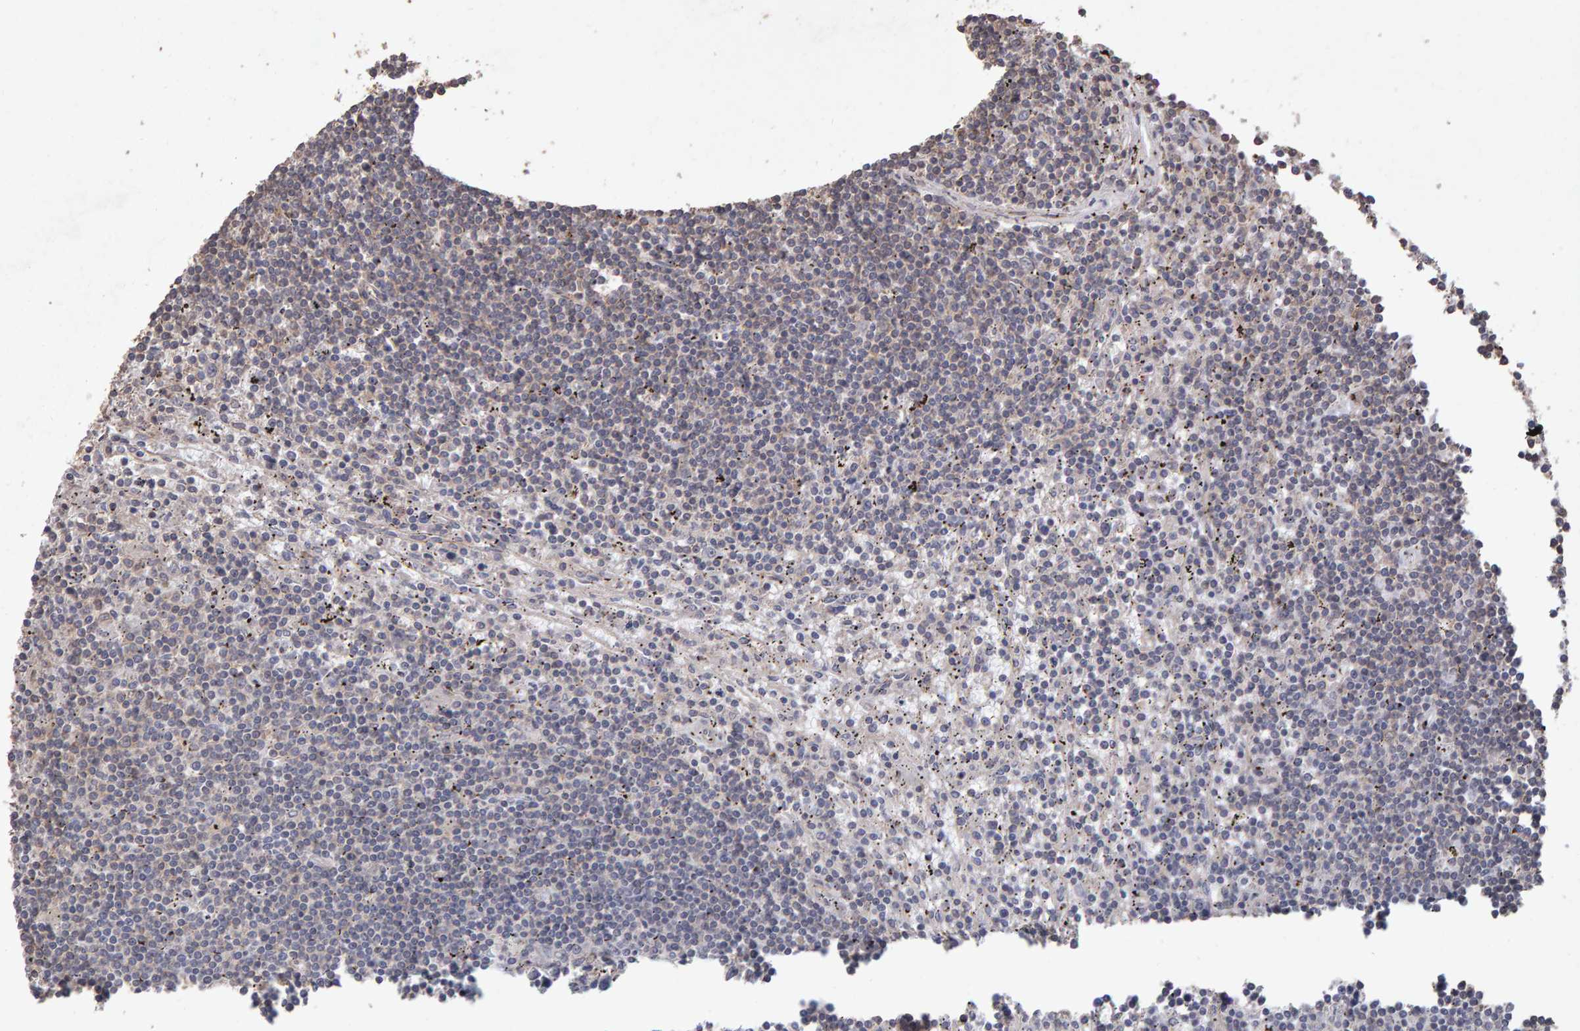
{"staining": {"intensity": "negative", "quantity": "none", "location": "none"}, "tissue": "lymphoma", "cell_type": "Tumor cells", "image_type": "cancer", "snomed": [{"axis": "morphology", "description": "Malignant lymphoma, non-Hodgkin's type, Low grade"}, {"axis": "topography", "description": "Spleen"}], "caption": "Tumor cells show no significant protein staining in malignant lymphoma, non-Hodgkin's type (low-grade).", "gene": "SCRIB", "patient": {"sex": "male", "age": 76}}